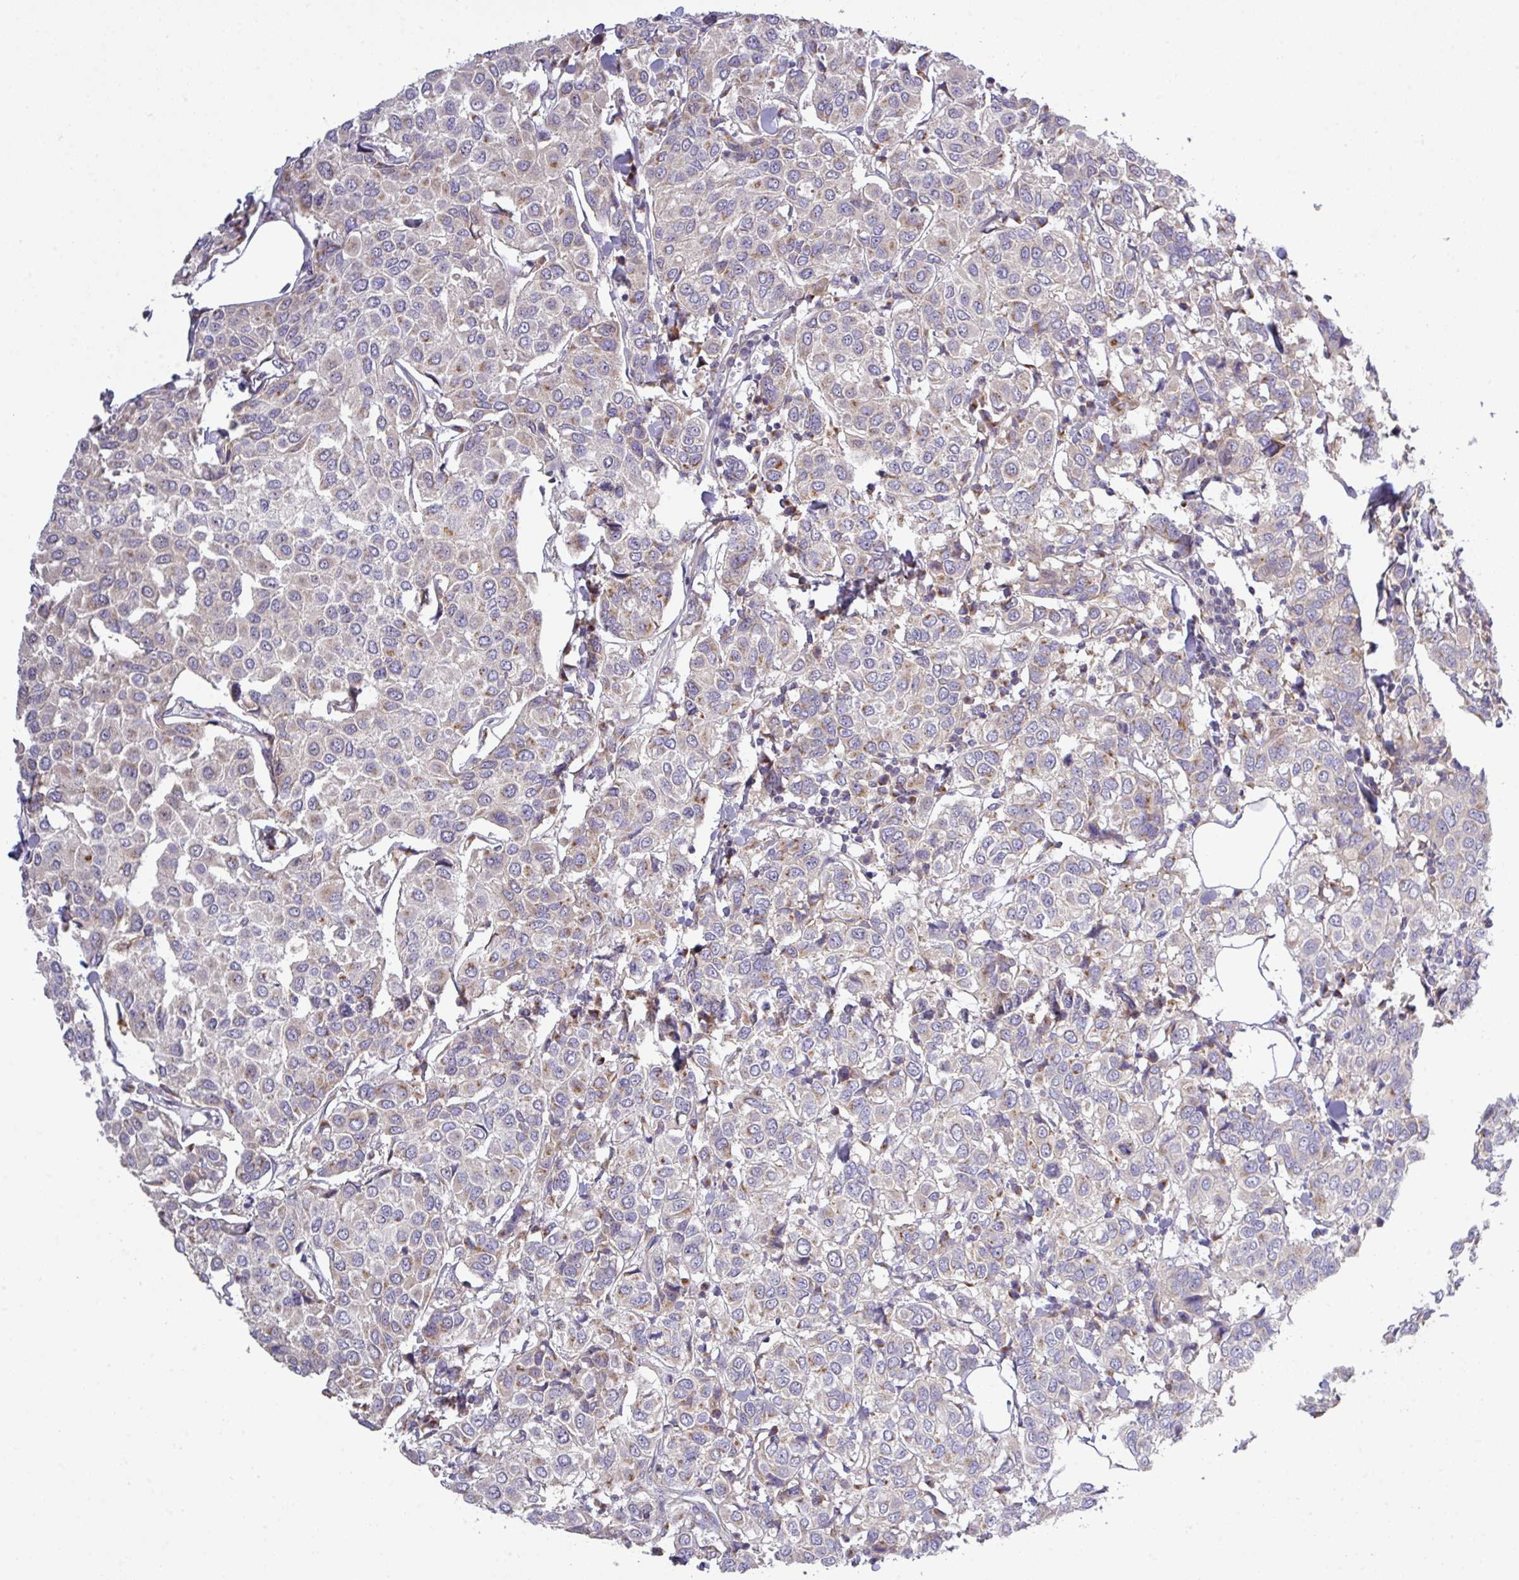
{"staining": {"intensity": "moderate", "quantity": "<25%", "location": "cytoplasmic/membranous"}, "tissue": "breast cancer", "cell_type": "Tumor cells", "image_type": "cancer", "snomed": [{"axis": "morphology", "description": "Duct carcinoma"}, {"axis": "topography", "description": "Breast"}], "caption": "An immunohistochemistry (IHC) image of tumor tissue is shown. Protein staining in brown labels moderate cytoplasmic/membranous positivity in invasive ductal carcinoma (breast) within tumor cells.", "gene": "VTI1A", "patient": {"sex": "female", "age": 55}}